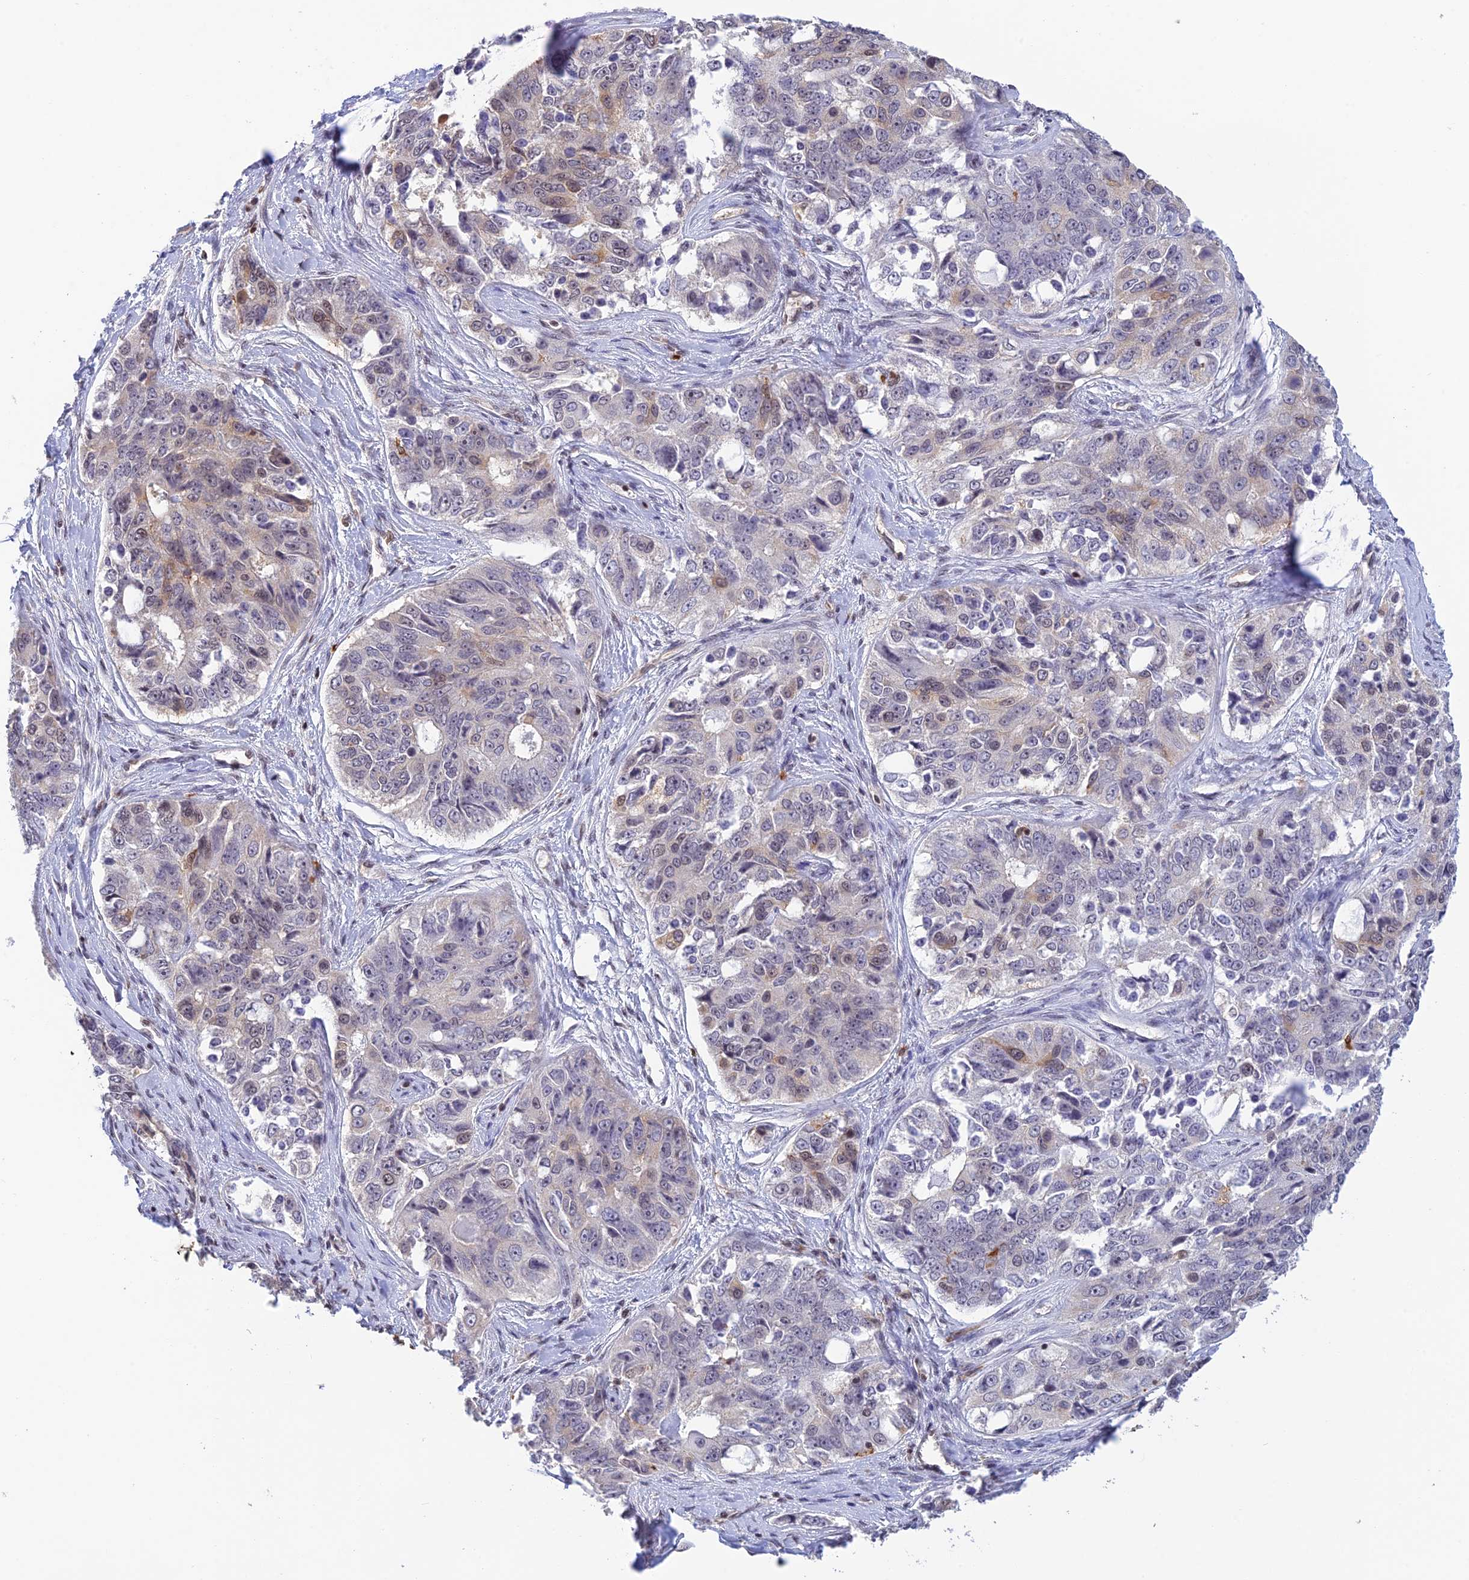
{"staining": {"intensity": "weak", "quantity": "<25%", "location": "cytoplasmic/membranous"}, "tissue": "ovarian cancer", "cell_type": "Tumor cells", "image_type": "cancer", "snomed": [{"axis": "morphology", "description": "Carcinoma, endometroid"}, {"axis": "topography", "description": "Ovary"}], "caption": "The photomicrograph demonstrates no staining of tumor cells in endometroid carcinoma (ovarian).", "gene": "THAP11", "patient": {"sex": "female", "age": 51}}